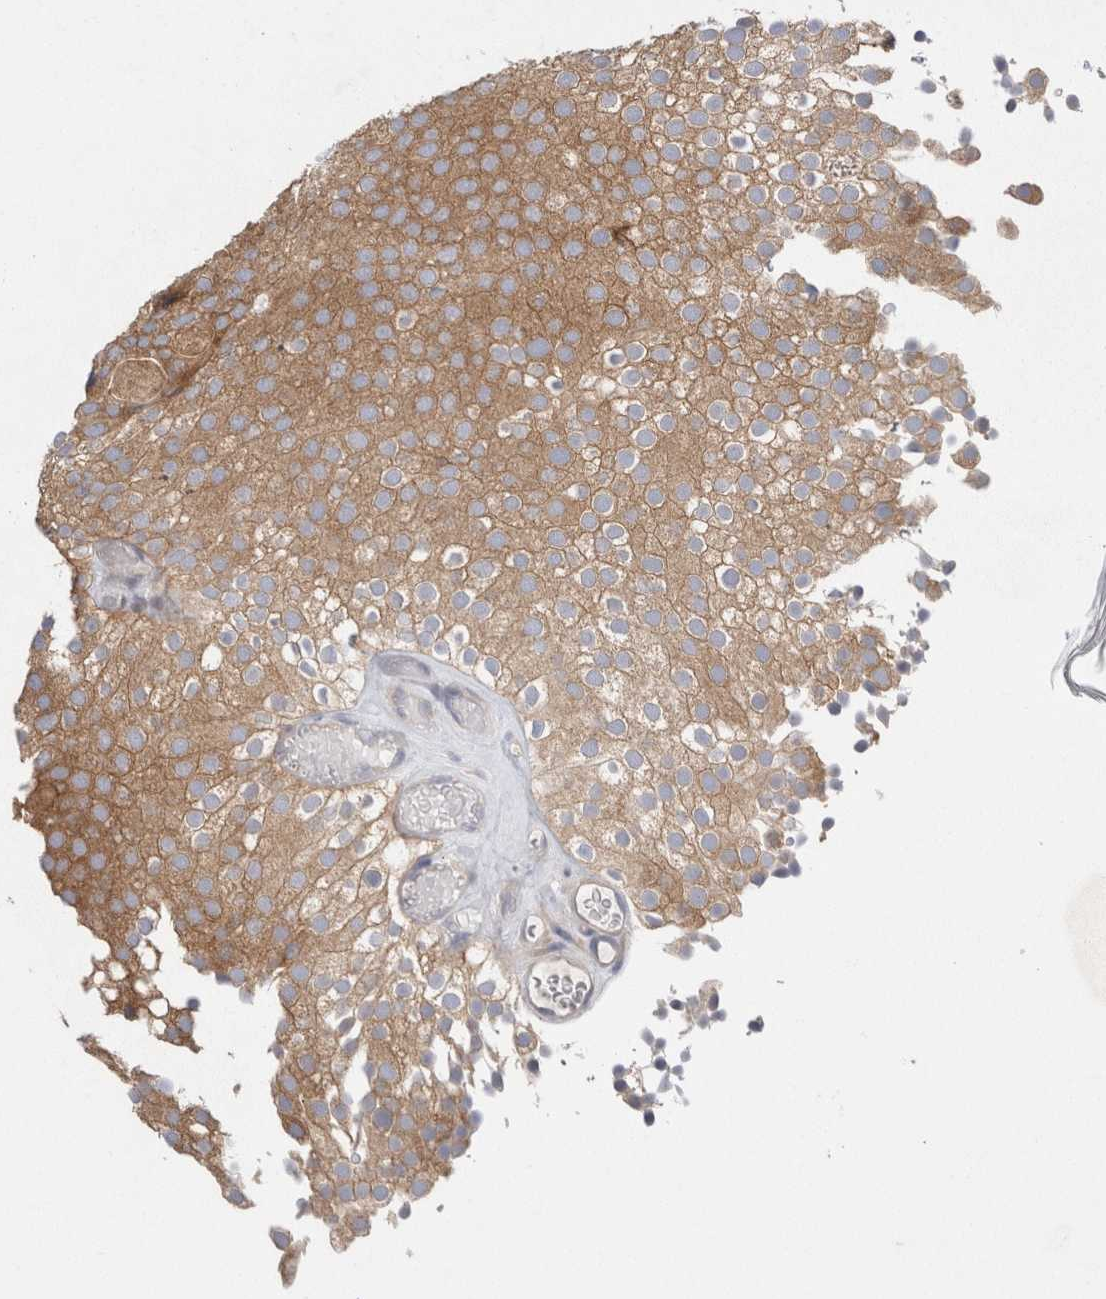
{"staining": {"intensity": "moderate", "quantity": ">75%", "location": "cytoplasmic/membranous"}, "tissue": "urothelial cancer", "cell_type": "Tumor cells", "image_type": "cancer", "snomed": [{"axis": "morphology", "description": "Urothelial carcinoma, Low grade"}, {"axis": "topography", "description": "Urinary bladder"}], "caption": "Moderate cytoplasmic/membranous expression for a protein is present in about >75% of tumor cells of urothelial carcinoma (low-grade) using immunohistochemistry (IHC).", "gene": "WIPF2", "patient": {"sex": "male", "age": 78}}